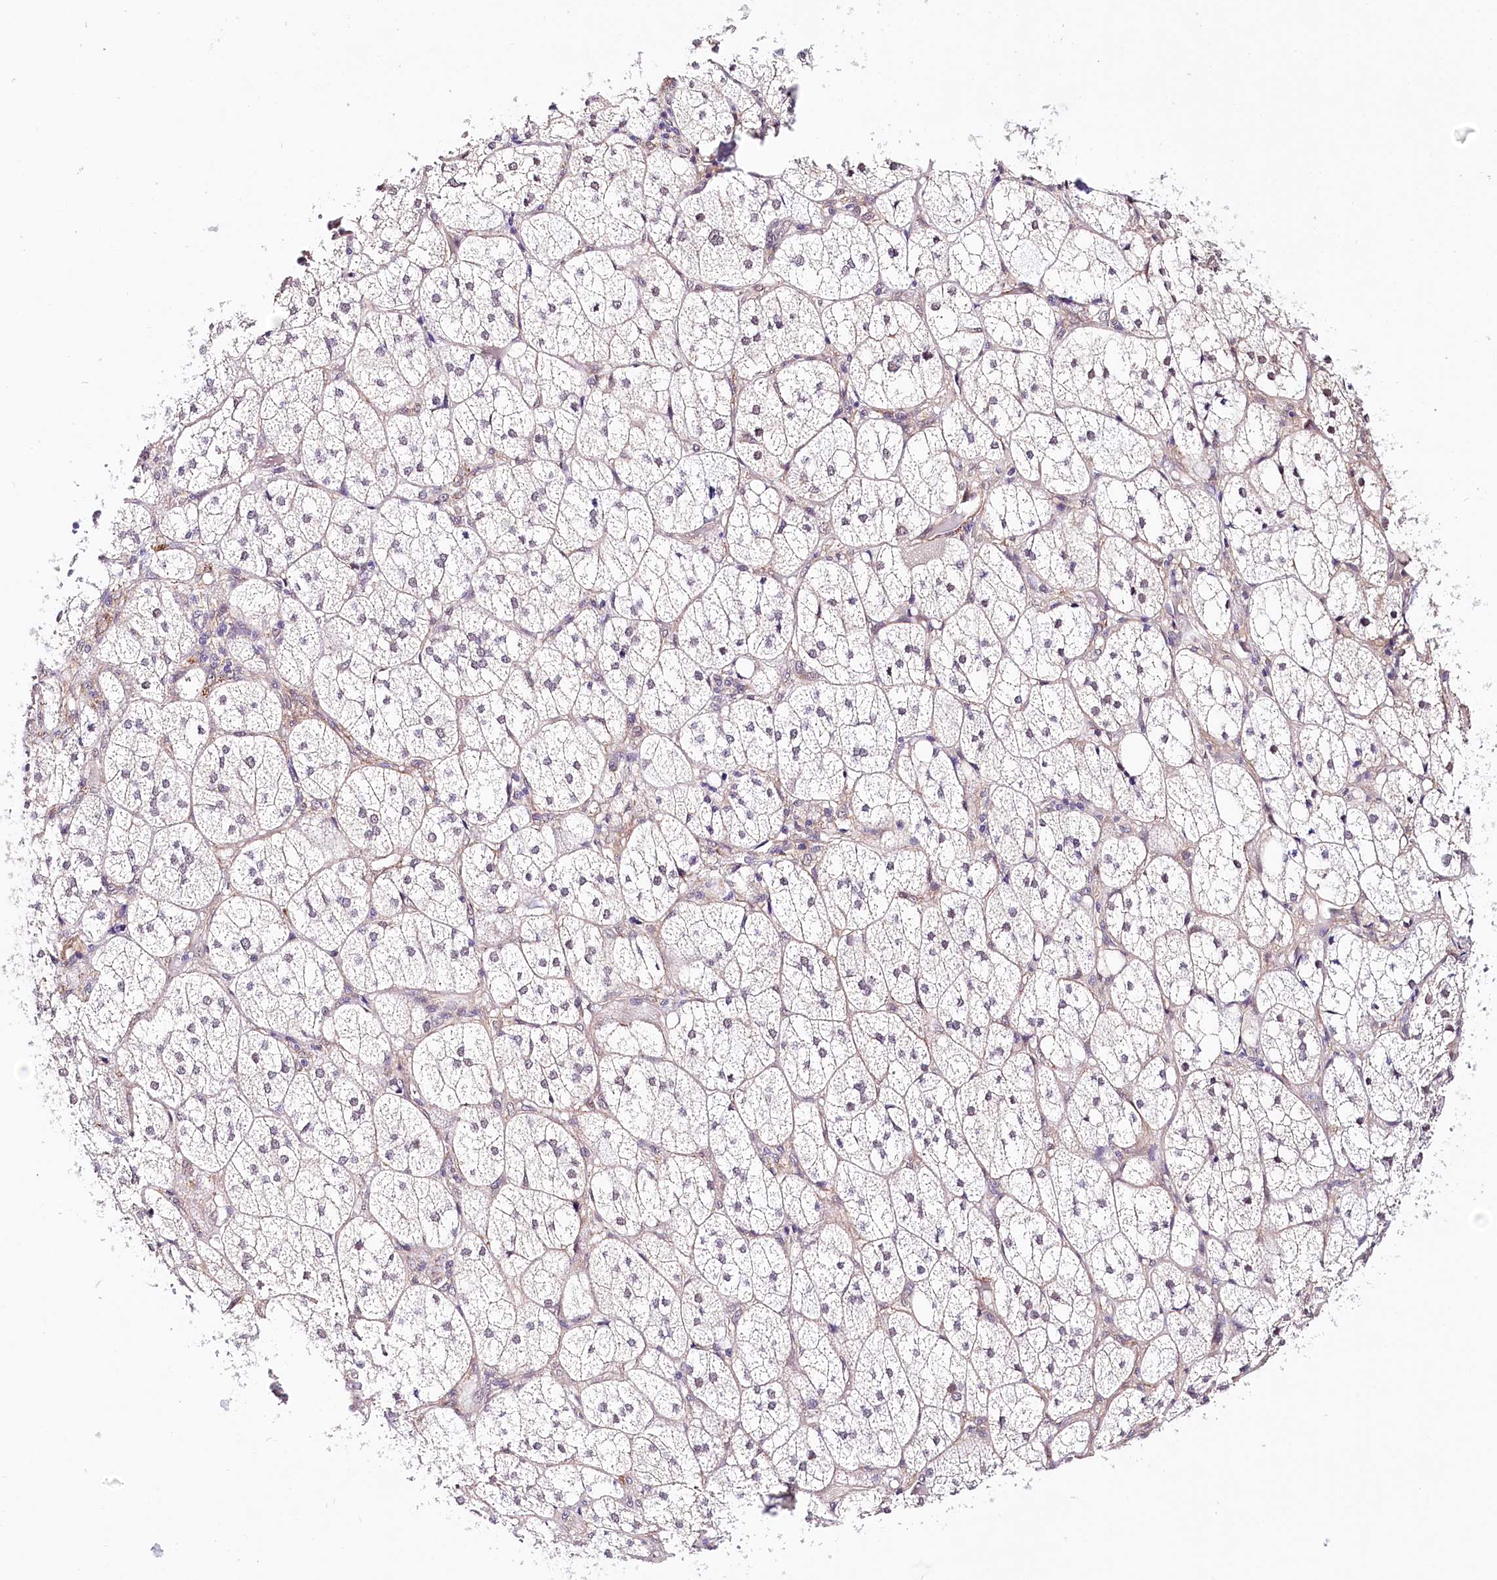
{"staining": {"intensity": "weak", "quantity": "25%-75%", "location": "nuclear"}, "tissue": "adrenal gland", "cell_type": "Glandular cells", "image_type": "normal", "snomed": [{"axis": "morphology", "description": "Normal tissue, NOS"}, {"axis": "topography", "description": "Adrenal gland"}], "caption": "IHC of normal adrenal gland demonstrates low levels of weak nuclear staining in about 25%-75% of glandular cells. (Stains: DAB (3,3'-diaminobenzidine) in brown, nuclei in blue, Microscopy: brightfield microscopy at high magnification).", "gene": "PPP2R5B", "patient": {"sex": "female", "age": 61}}